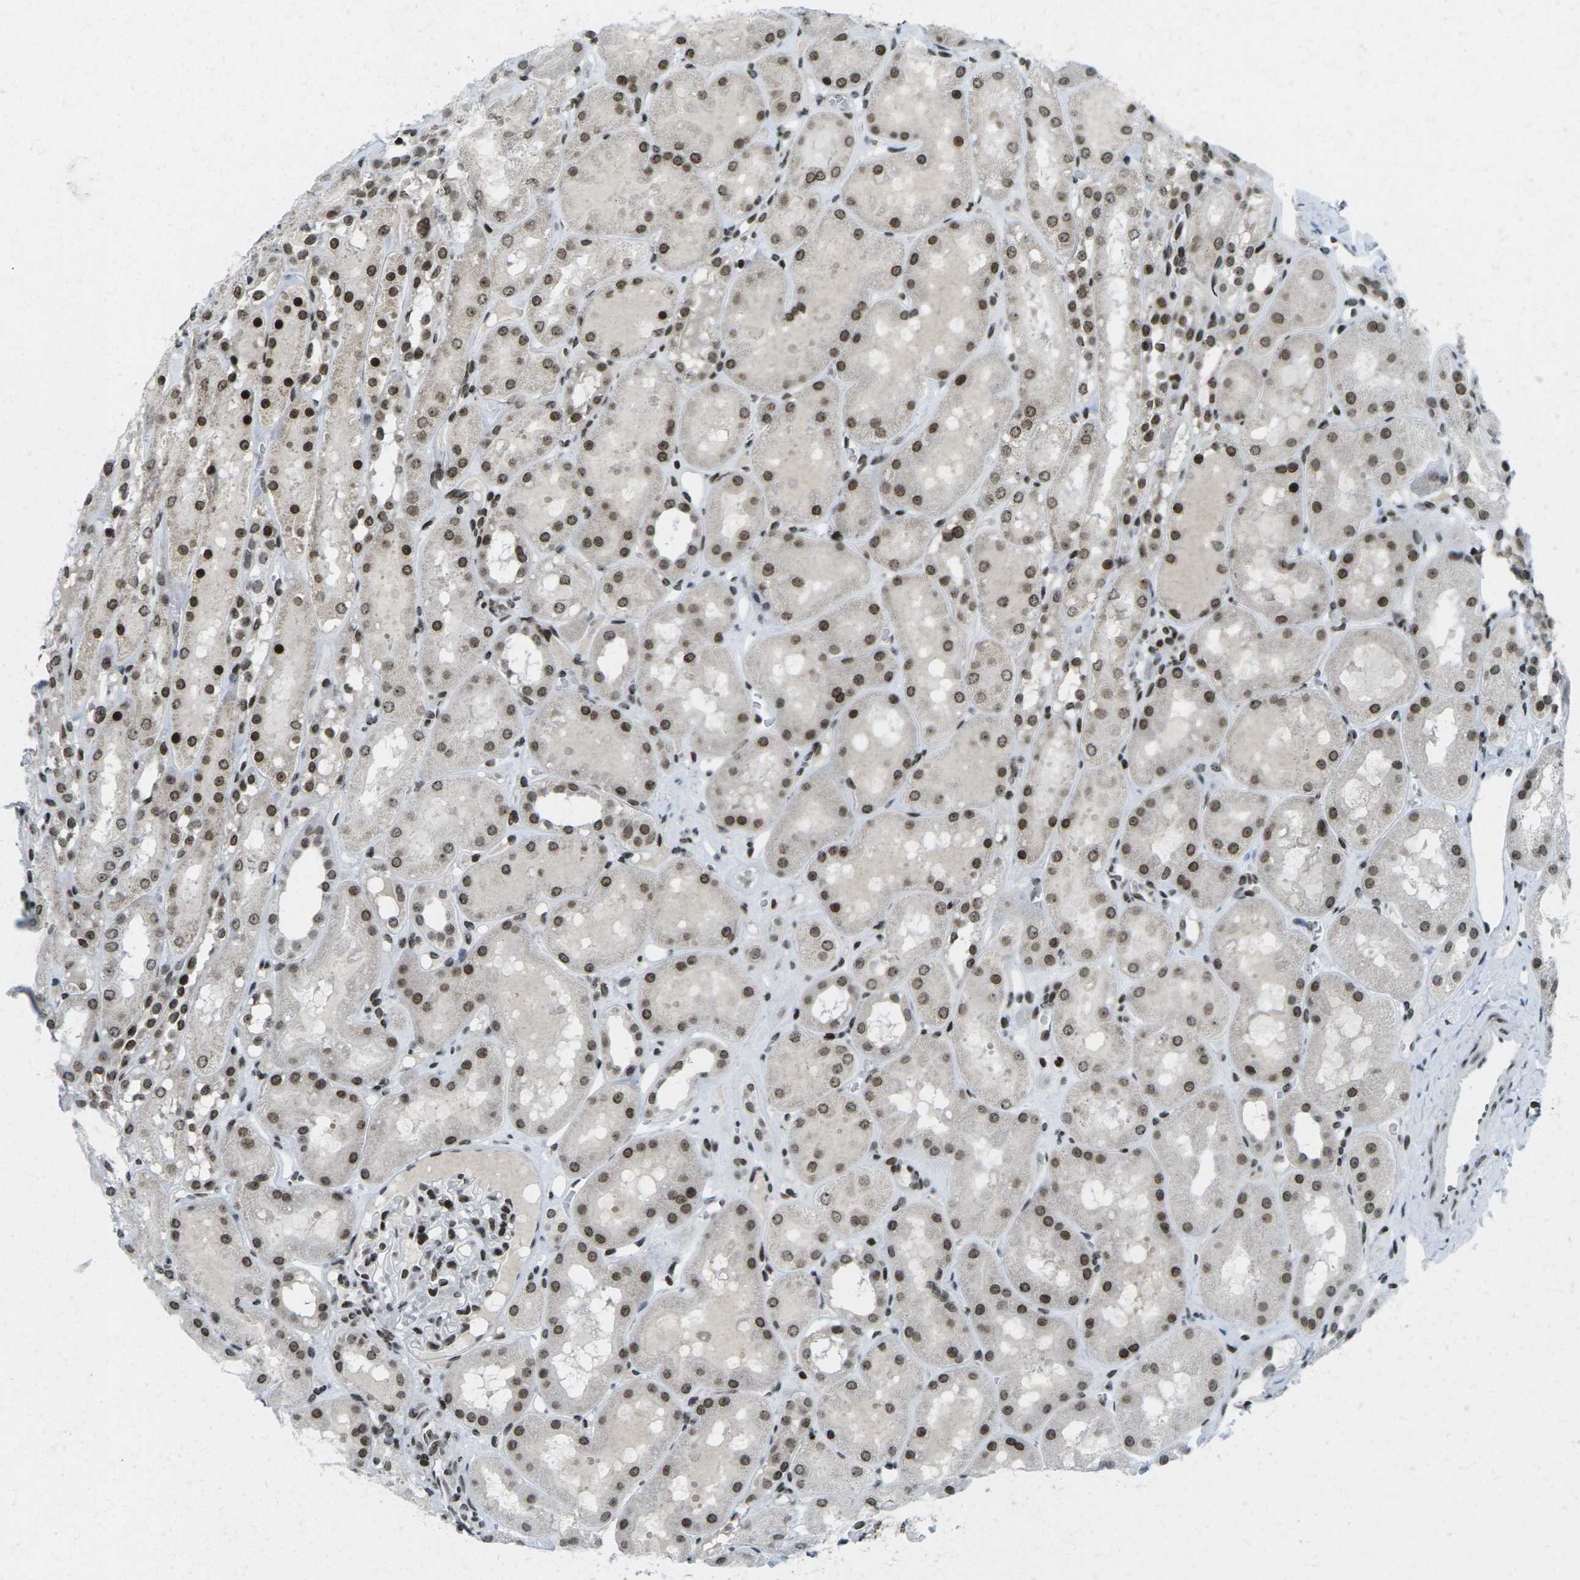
{"staining": {"intensity": "strong", "quantity": ">75%", "location": "nuclear"}, "tissue": "kidney", "cell_type": "Cells in glomeruli", "image_type": "normal", "snomed": [{"axis": "morphology", "description": "Normal tissue, NOS"}, {"axis": "topography", "description": "Kidney"}, {"axis": "topography", "description": "Urinary bladder"}], "caption": "A brown stain highlights strong nuclear expression of a protein in cells in glomeruli of normal human kidney. (DAB IHC, brown staining for protein, blue staining for nuclei).", "gene": "EME1", "patient": {"sex": "male", "age": 16}}